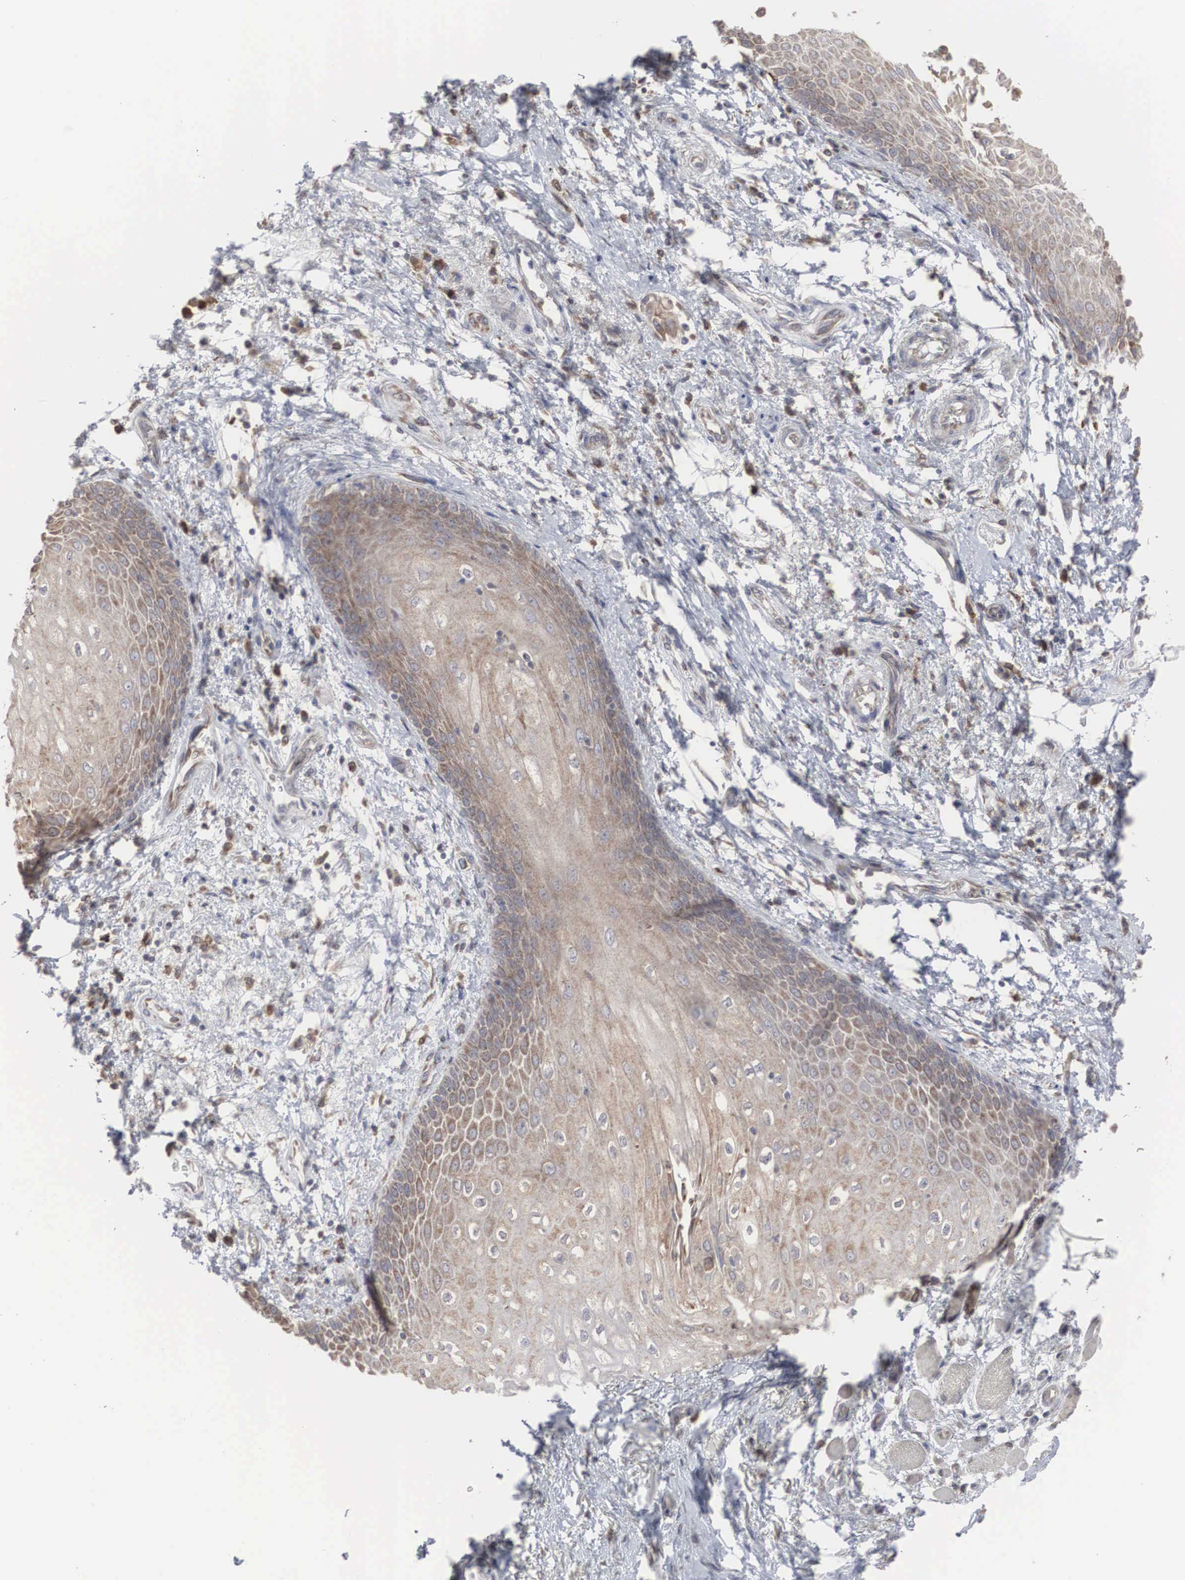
{"staining": {"intensity": "moderate", "quantity": ">75%", "location": "cytoplasmic/membranous"}, "tissue": "skin", "cell_type": "Epidermal cells", "image_type": "normal", "snomed": [{"axis": "morphology", "description": "Normal tissue, NOS"}, {"axis": "topography", "description": "Anal"}], "caption": "A brown stain highlights moderate cytoplasmic/membranous expression of a protein in epidermal cells of benign skin.", "gene": "CTAGE15", "patient": {"sex": "female", "age": 46}}